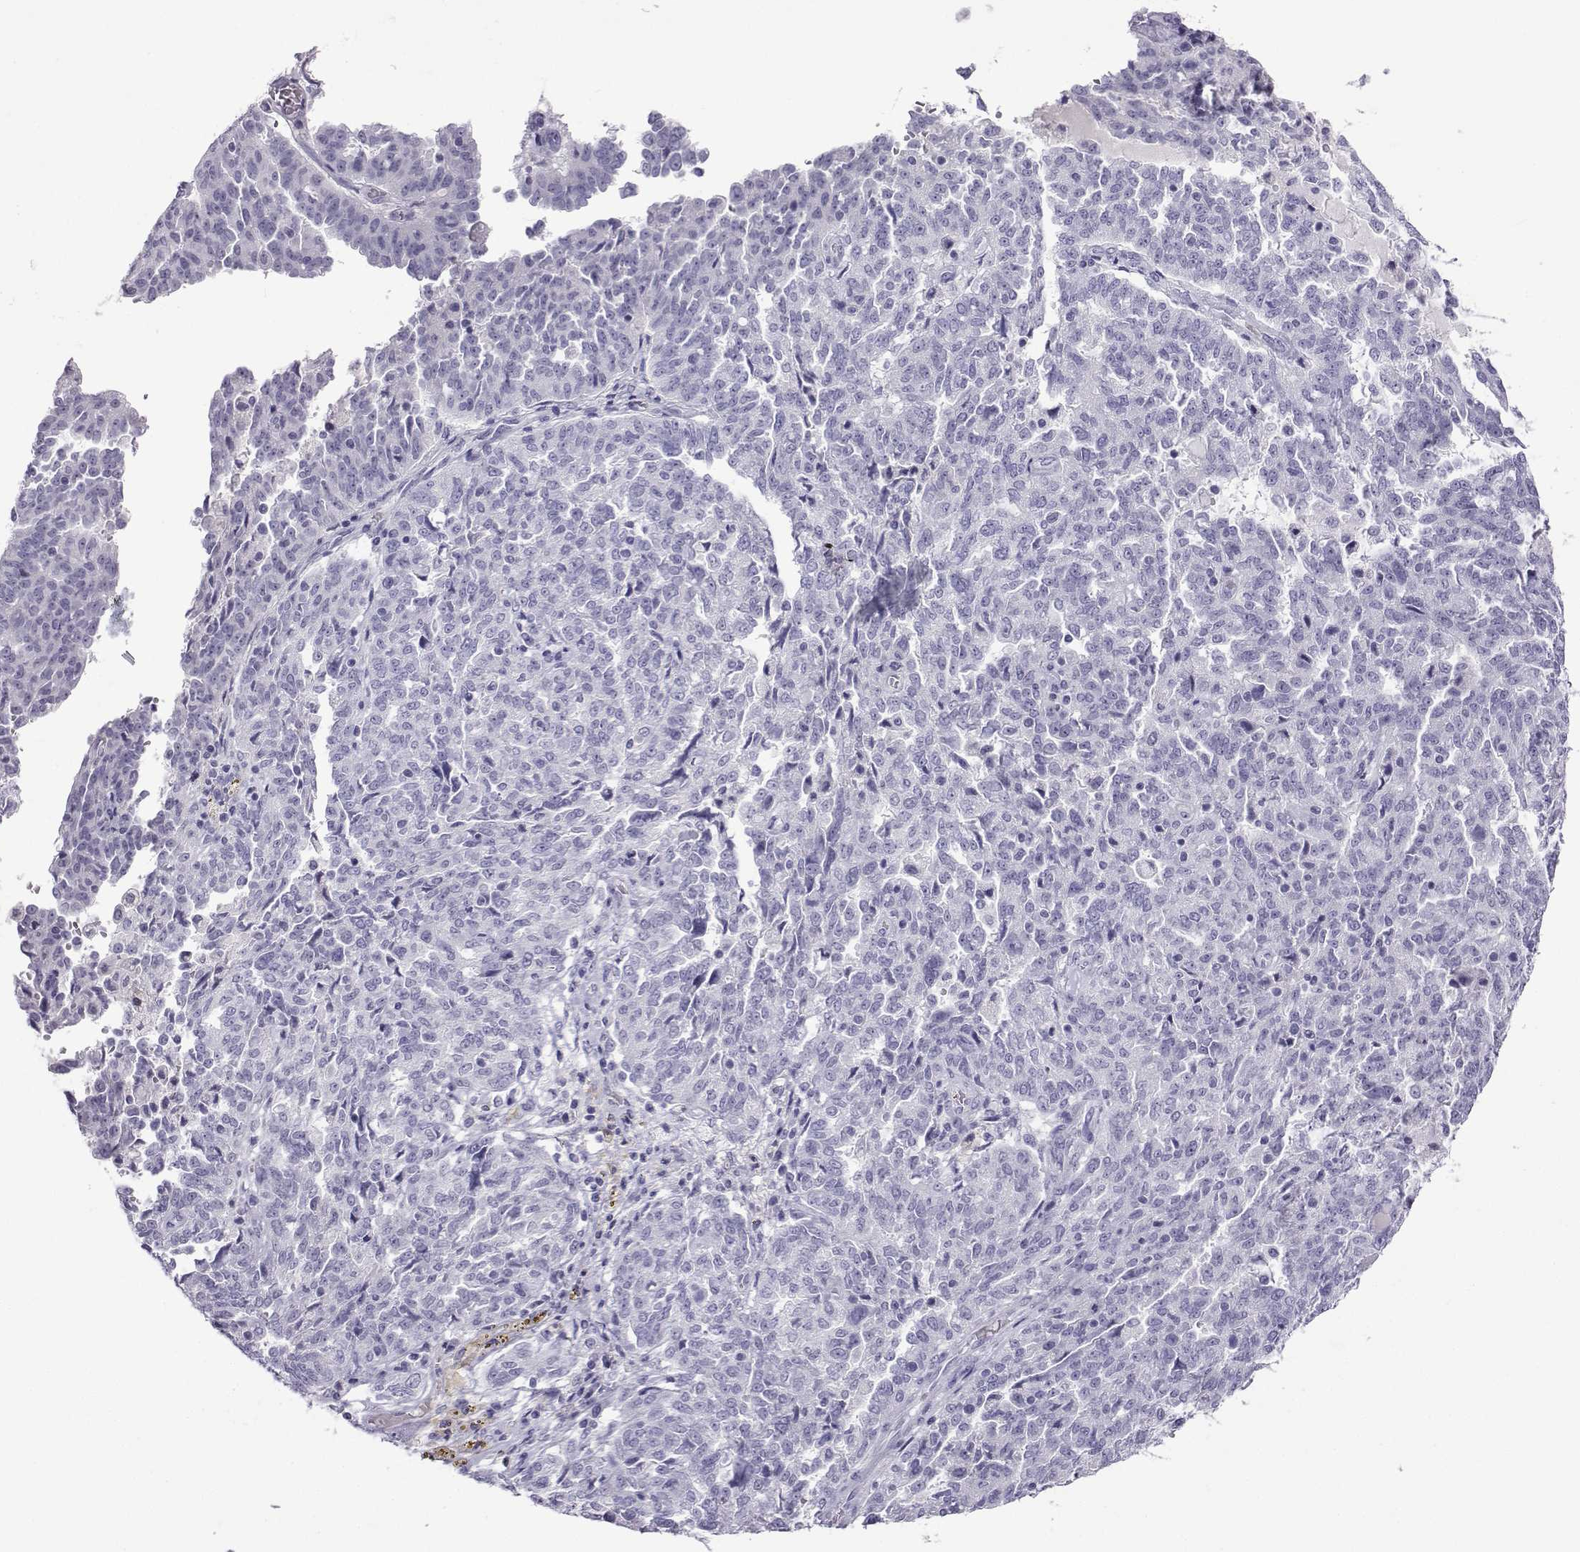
{"staining": {"intensity": "negative", "quantity": "none", "location": "none"}, "tissue": "ovarian cancer", "cell_type": "Tumor cells", "image_type": "cancer", "snomed": [{"axis": "morphology", "description": "Cystadenocarcinoma, serous, NOS"}, {"axis": "topography", "description": "Ovary"}], "caption": "The image exhibits no staining of tumor cells in ovarian serous cystadenocarcinoma.", "gene": "ACTL7A", "patient": {"sex": "female", "age": 67}}